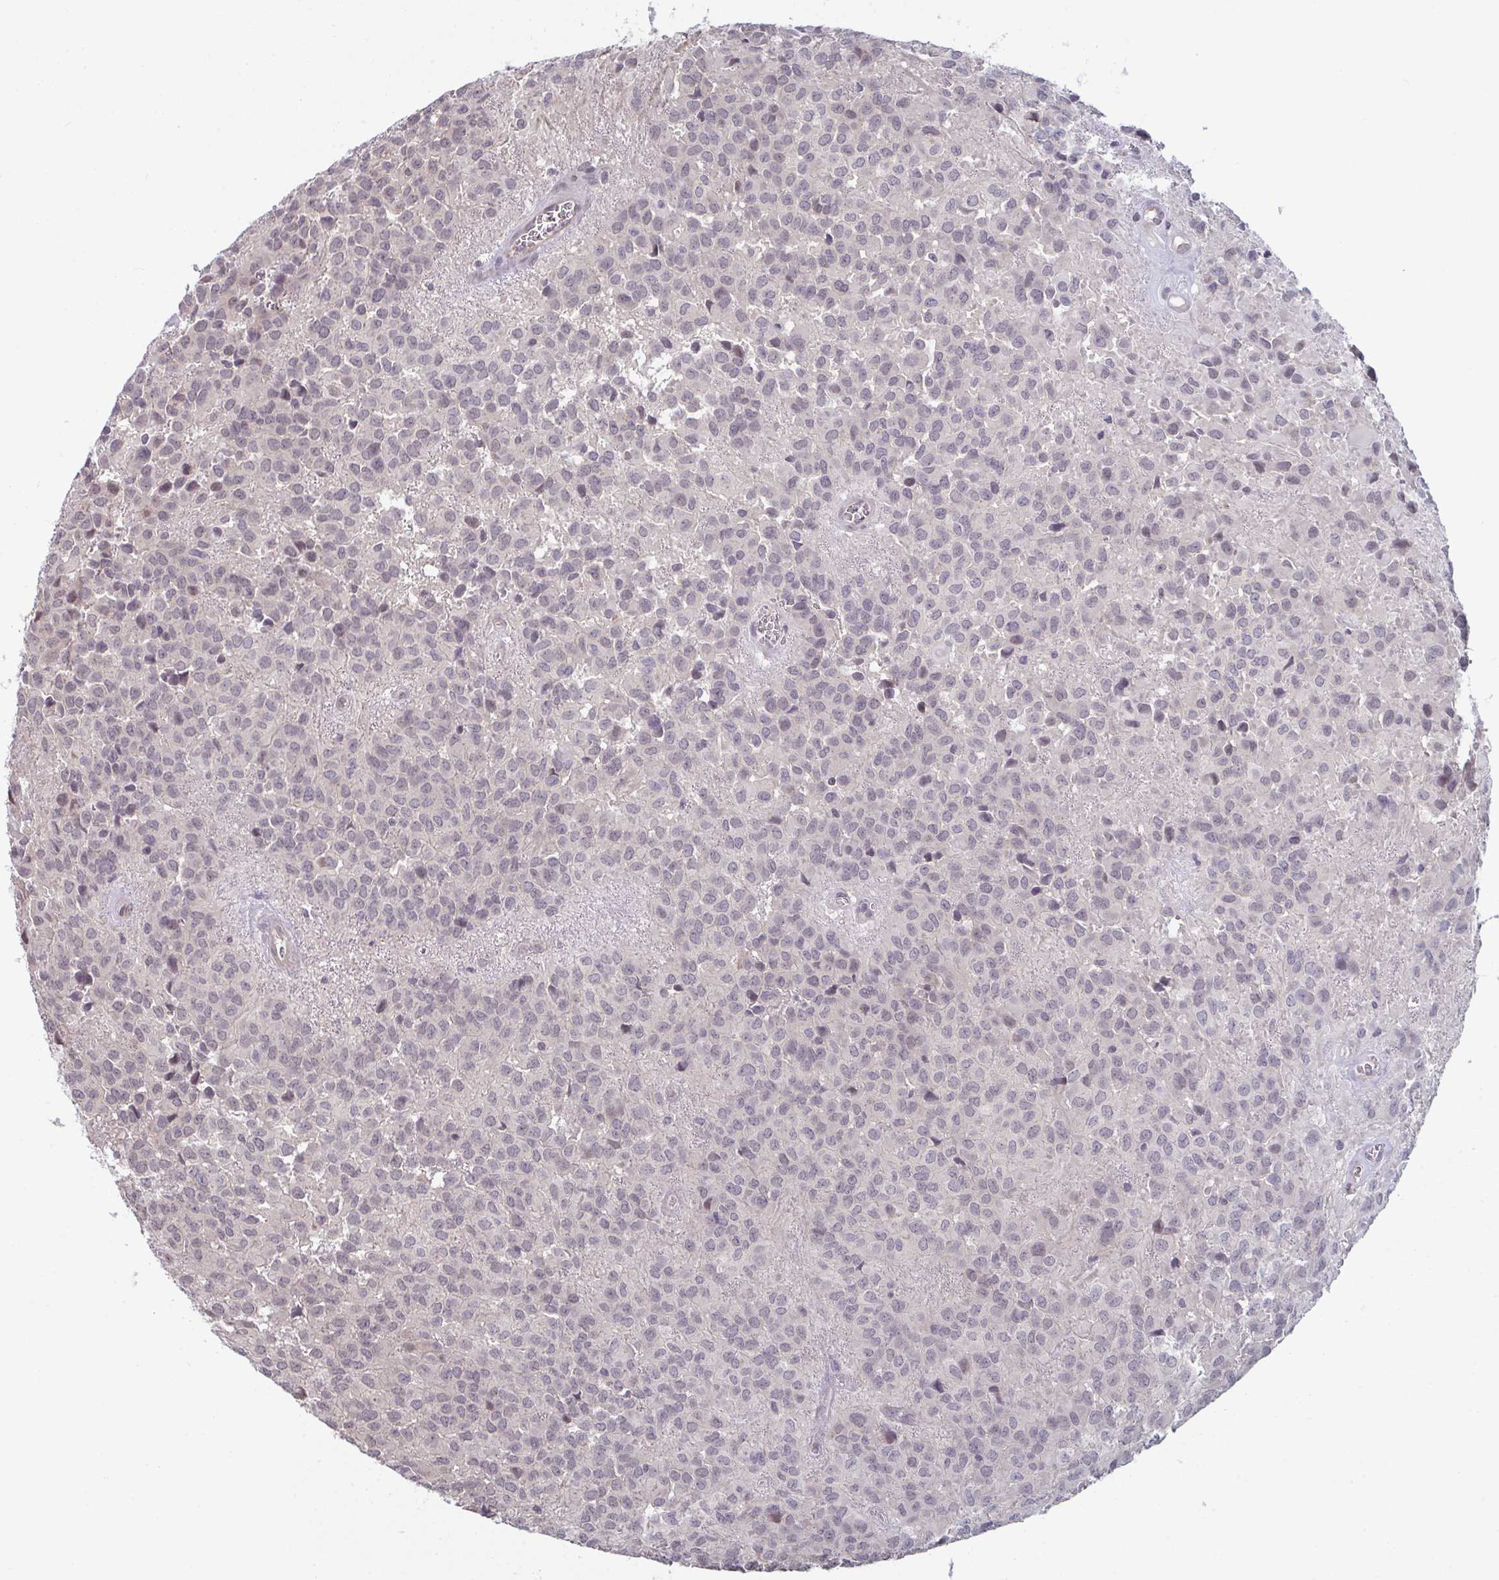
{"staining": {"intensity": "negative", "quantity": "none", "location": "none"}, "tissue": "glioma", "cell_type": "Tumor cells", "image_type": "cancer", "snomed": [{"axis": "morphology", "description": "Glioma, malignant, Low grade"}, {"axis": "topography", "description": "Brain"}], "caption": "A histopathology image of glioma stained for a protein exhibits no brown staining in tumor cells. (DAB (3,3'-diaminobenzidine) immunohistochemistry, high magnification).", "gene": "ZNF214", "patient": {"sex": "male", "age": 56}}